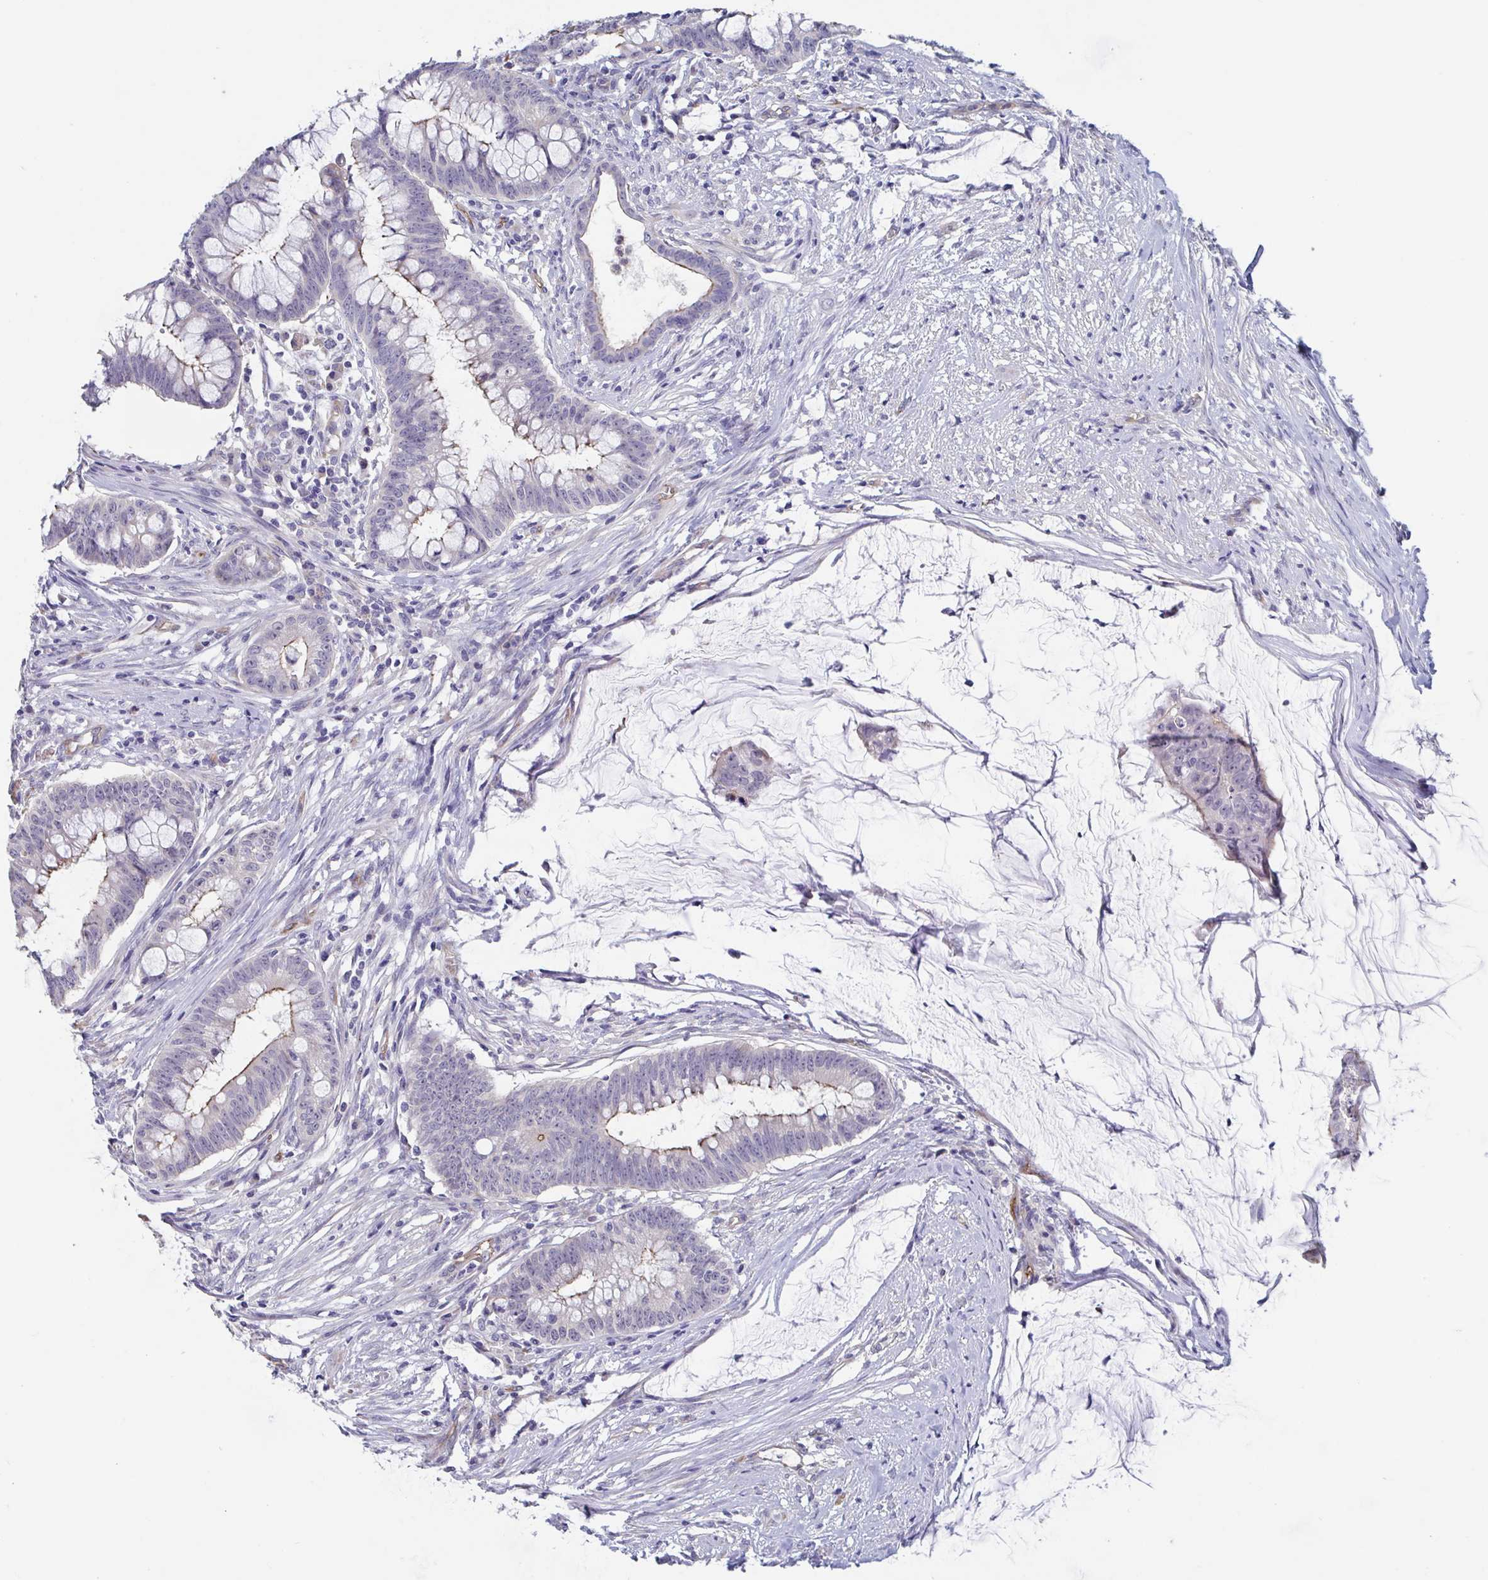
{"staining": {"intensity": "strong", "quantity": "<25%", "location": "cytoplasmic/membranous"}, "tissue": "colorectal cancer", "cell_type": "Tumor cells", "image_type": "cancer", "snomed": [{"axis": "morphology", "description": "Adenocarcinoma, NOS"}, {"axis": "topography", "description": "Colon"}], "caption": "Adenocarcinoma (colorectal) stained with DAB immunohistochemistry (IHC) shows medium levels of strong cytoplasmic/membranous positivity in about <25% of tumor cells.", "gene": "ST14", "patient": {"sex": "male", "age": 62}}